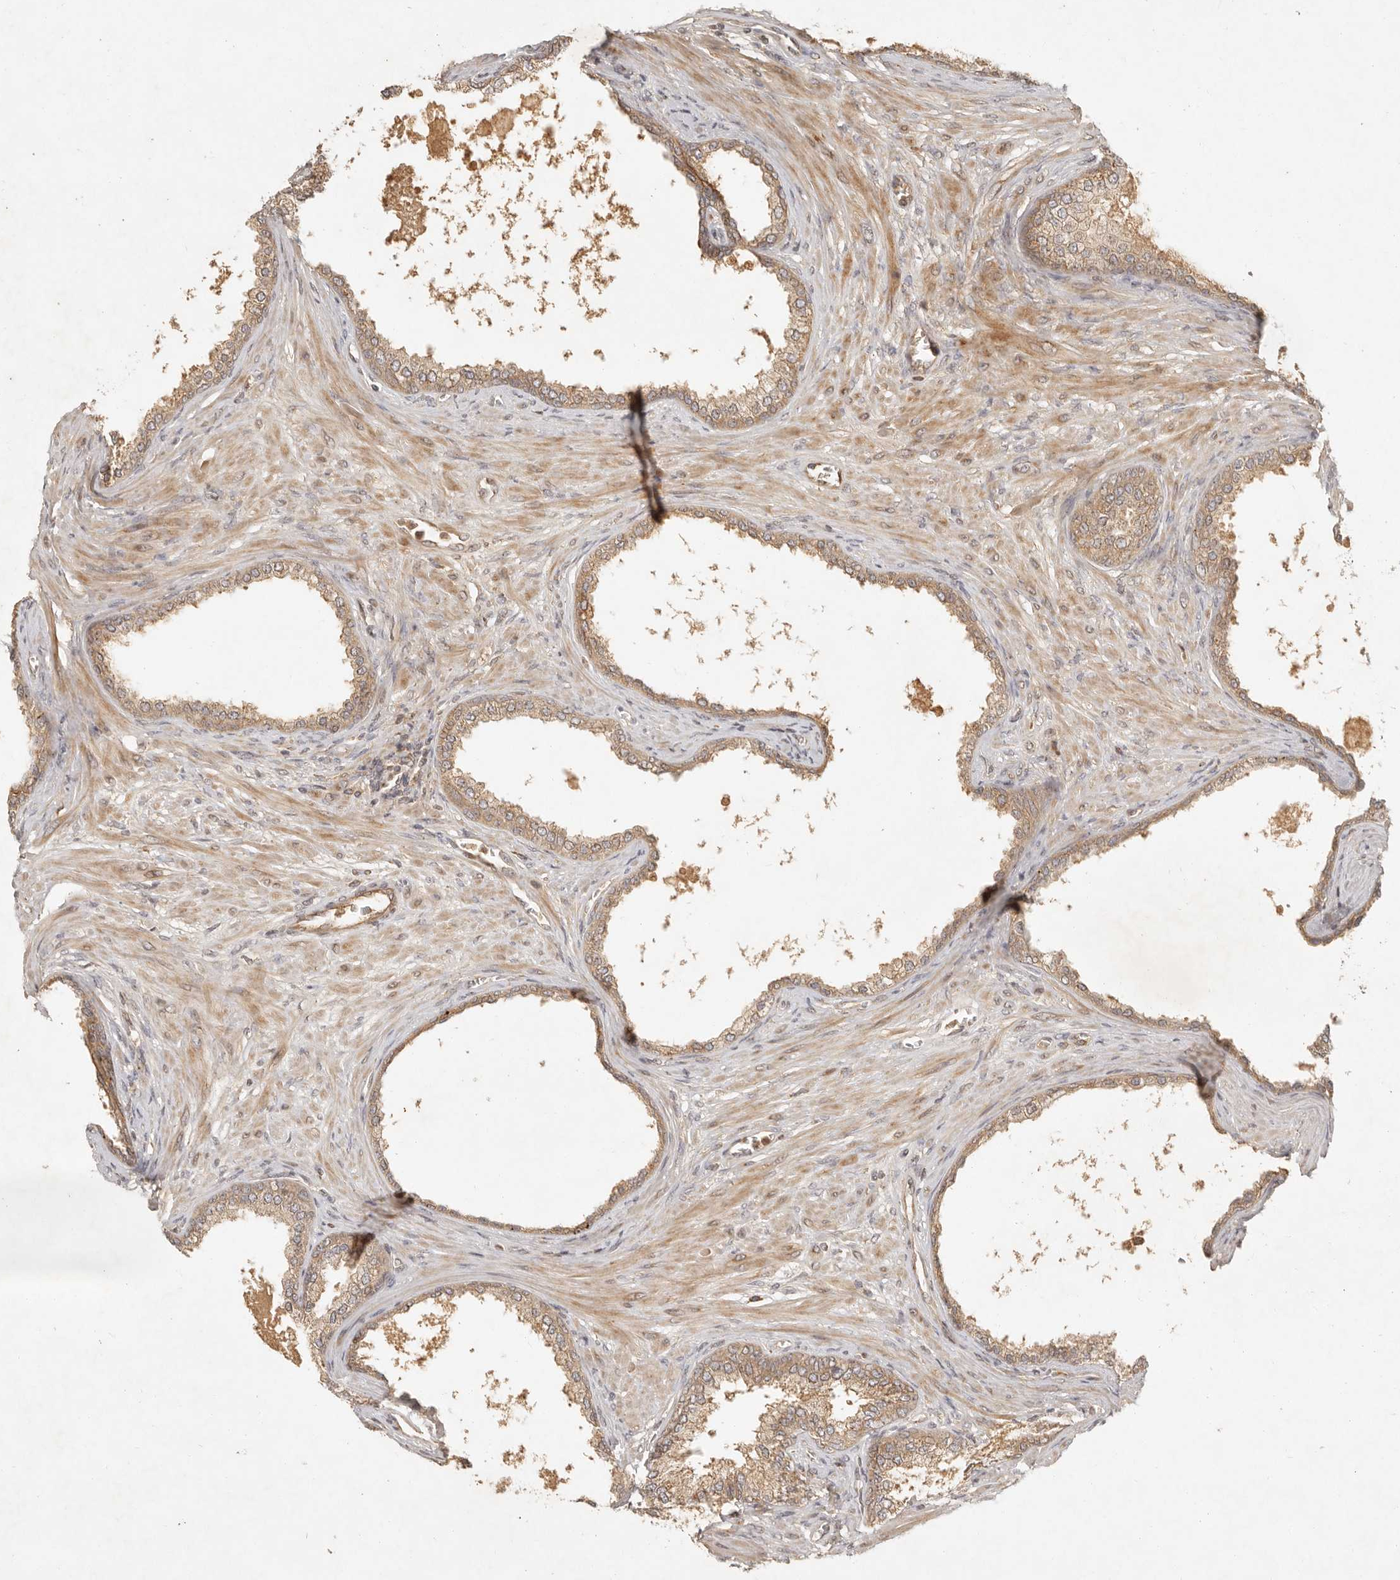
{"staining": {"intensity": "moderate", "quantity": ">75%", "location": "cytoplasmic/membranous"}, "tissue": "prostate cancer", "cell_type": "Tumor cells", "image_type": "cancer", "snomed": [{"axis": "morphology", "description": "Normal tissue, NOS"}, {"axis": "morphology", "description": "Adenocarcinoma, Low grade"}, {"axis": "topography", "description": "Prostate"}, {"axis": "topography", "description": "Peripheral nerve tissue"}], "caption": "Immunohistochemistry (IHC) (DAB) staining of human prostate cancer (adenocarcinoma (low-grade)) displays moderate cytoplasmic/membranous protein expression in about >75% of tumor cells.", "gene": "ANKRD61", "patient": {"sex": "male", "age": 71}}